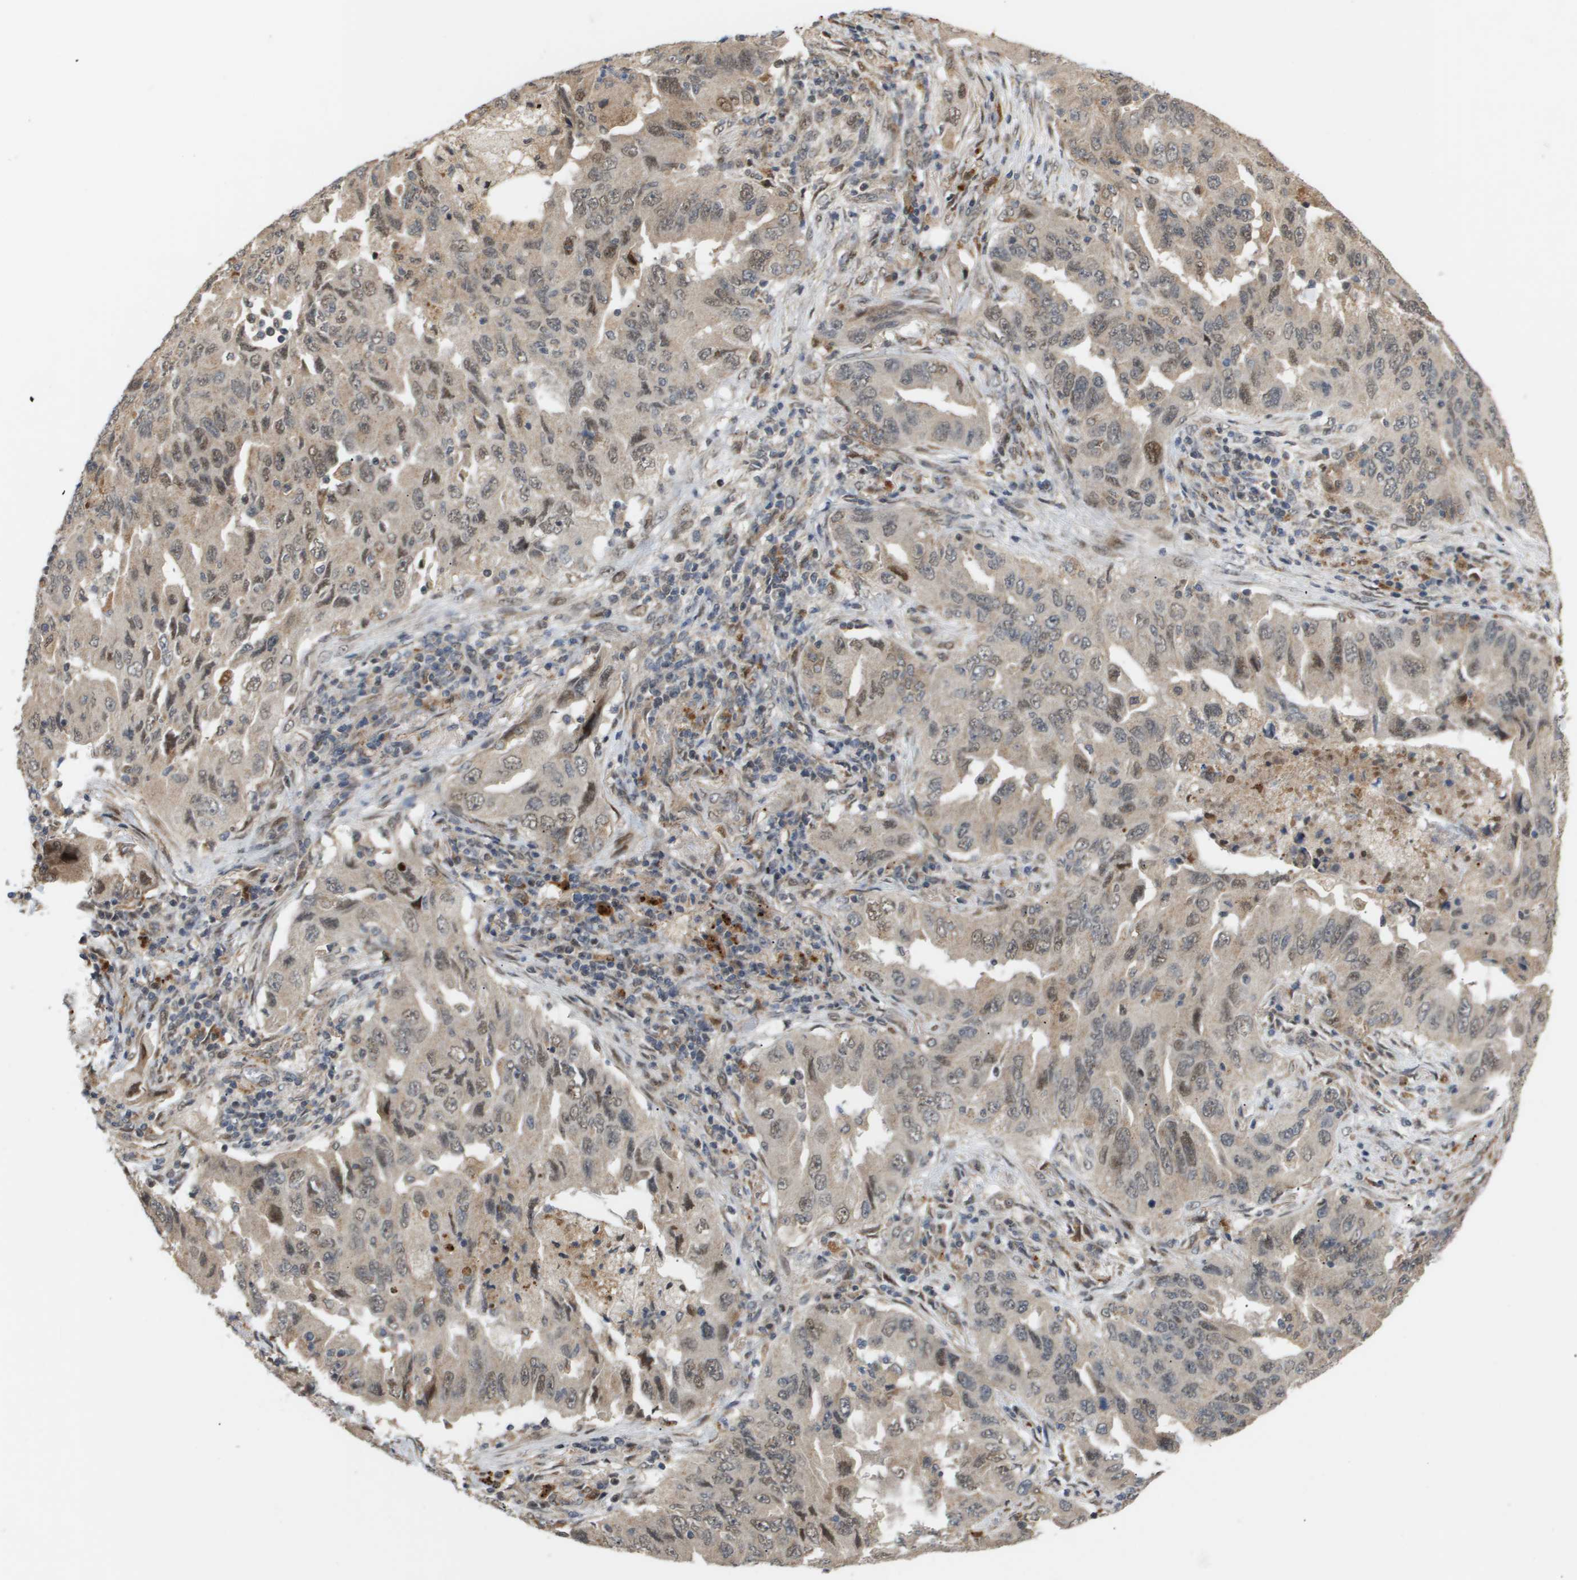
{"staining": {"intensity": "moderate", "quantity": "25%-75%", "location": "cytoplasmic/membranous,nuclear"}, "tissue": "lung cancer", "cell_type": "Tumor cells", "image_type": "cancer", "snomed": [{"axis": "morphology", "description": "Adenocarcinoma, NOS"}, {"axis": "topography", "description": "Lung"}], "caption": "Lung cancer (adenocarcinoma) stained with a brown dye shows moderate cytoplasmic/membranous and nuclear positive expression in approximately 25%-75% of tumor cells.", "gene": "PDGFB", "patient": {"sex": "female", "age": 65}}